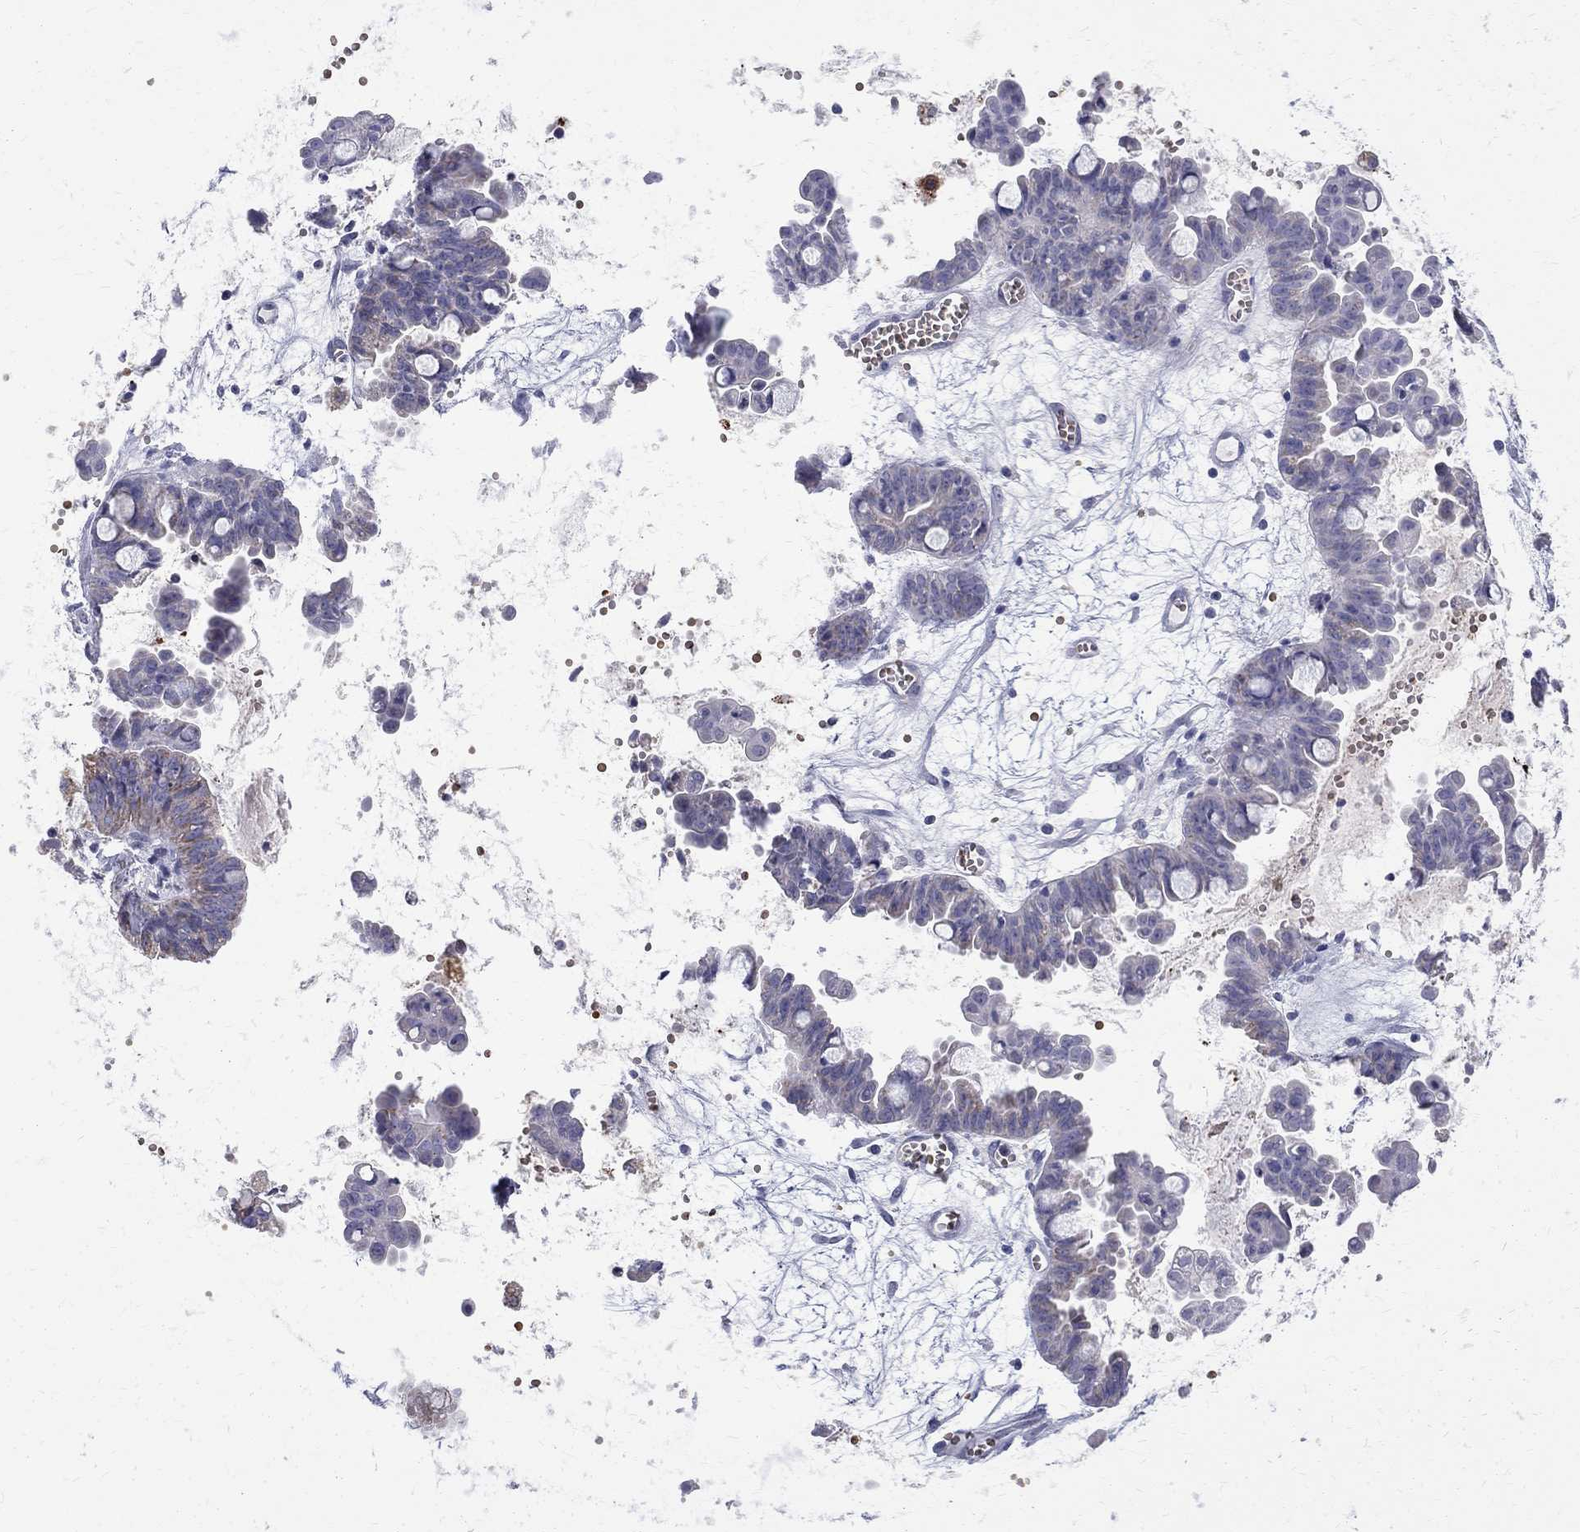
{"staining": {"intensity": "negative", "quantity": "none", "location": "none"}, "tissue": "ovarian cancer", "cell_type": "Tumor cells", "image_type": "cancer", "snomed": [{"axis": "morphology", "description": "Cystadenocarcinoma, mucinous, NOS"}, {"axis": "topography", "description": "Ovary"}], "caption": "Protein analysis of ovarian cancer (mucinous cystadenocarcinoma) shows no significant staining in tumor cells.", "gene": "AGER", "patient": {"sex": "female", "age": 63}}